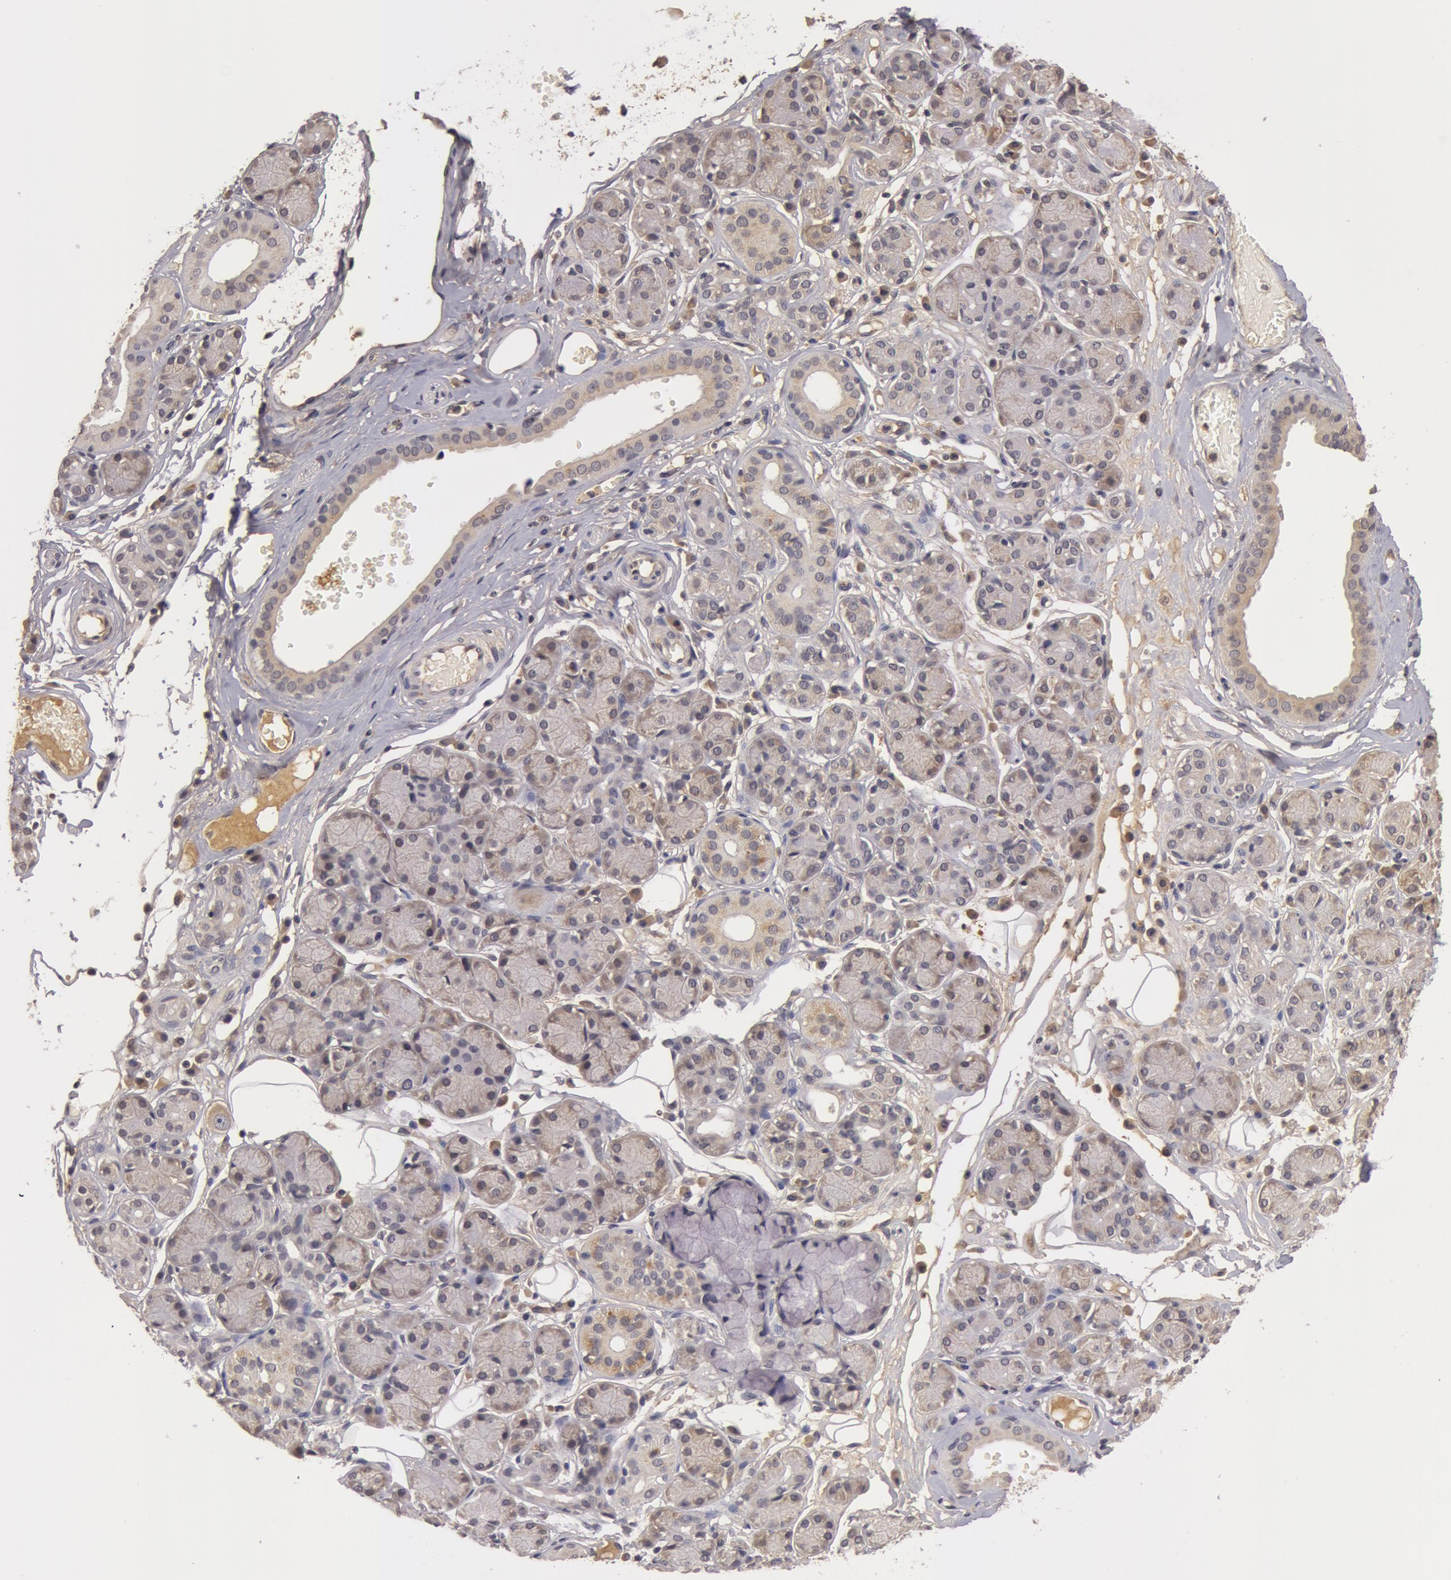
{"staining": {"intensity": "weak", "quantity": ">75%", "location": "cytoplasmic/membranous"}, "tissue": "salivary gland", "cell_type": "Glandular cells", "image_type": "normal", "snomed": [{"axis": "morphology", "description": "Normal tissue, NOS"}, {"axis": "topography", "description": "Salivary gland"}], "caption": "Immunohistochemical staining of normal human salivary gland displays low levels of weak cytoplasmic/membranous staining in about >75% of glandular cells. (DAB = brown stain, brightfield microscopy at high magnification).", "gene": "BCHE", "patient": {"sex": "male", "age": 54}}